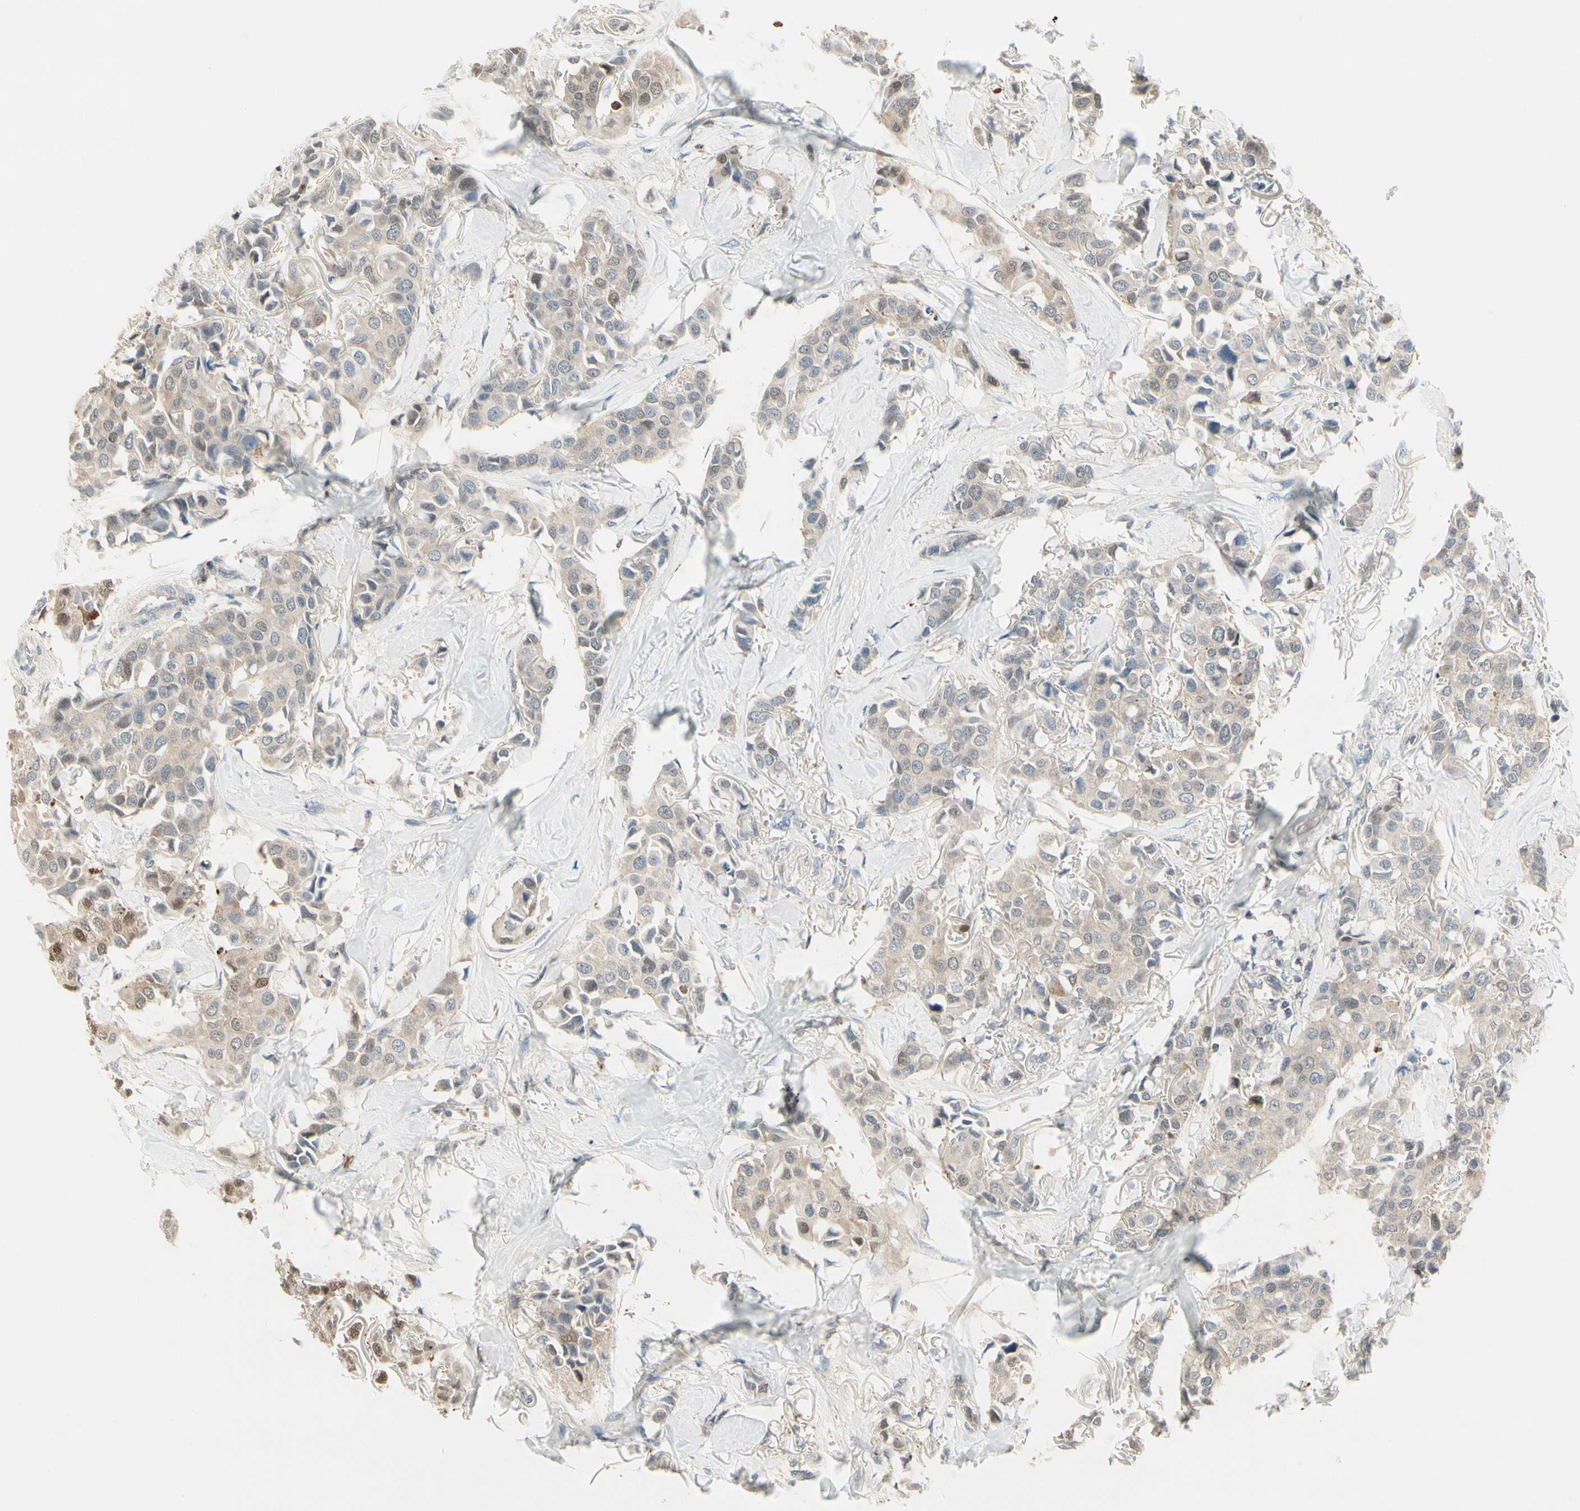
{"staining": {"intensity": "moderate", "quantity": "25%-75%", "location": "cytoplasmic/membranous,nuclear"}, "tissue": "breast cancer", "cell_type": "Tumor cells", "image_type": "cancer", "snomed": [{"axis": "morphology", "description": "Duct carcinoma"}, {"axis": "topography", "description": "Breast"}], "caption": "Breast cancer stained with DAB immunohistochemistry exhibits medium levels of moderate cytoplasmic/membranous and nuclear staining in about 25%-75% of tumor cells.", "gene": "EVC", "patient": {"sex": "female", "age": 80}}